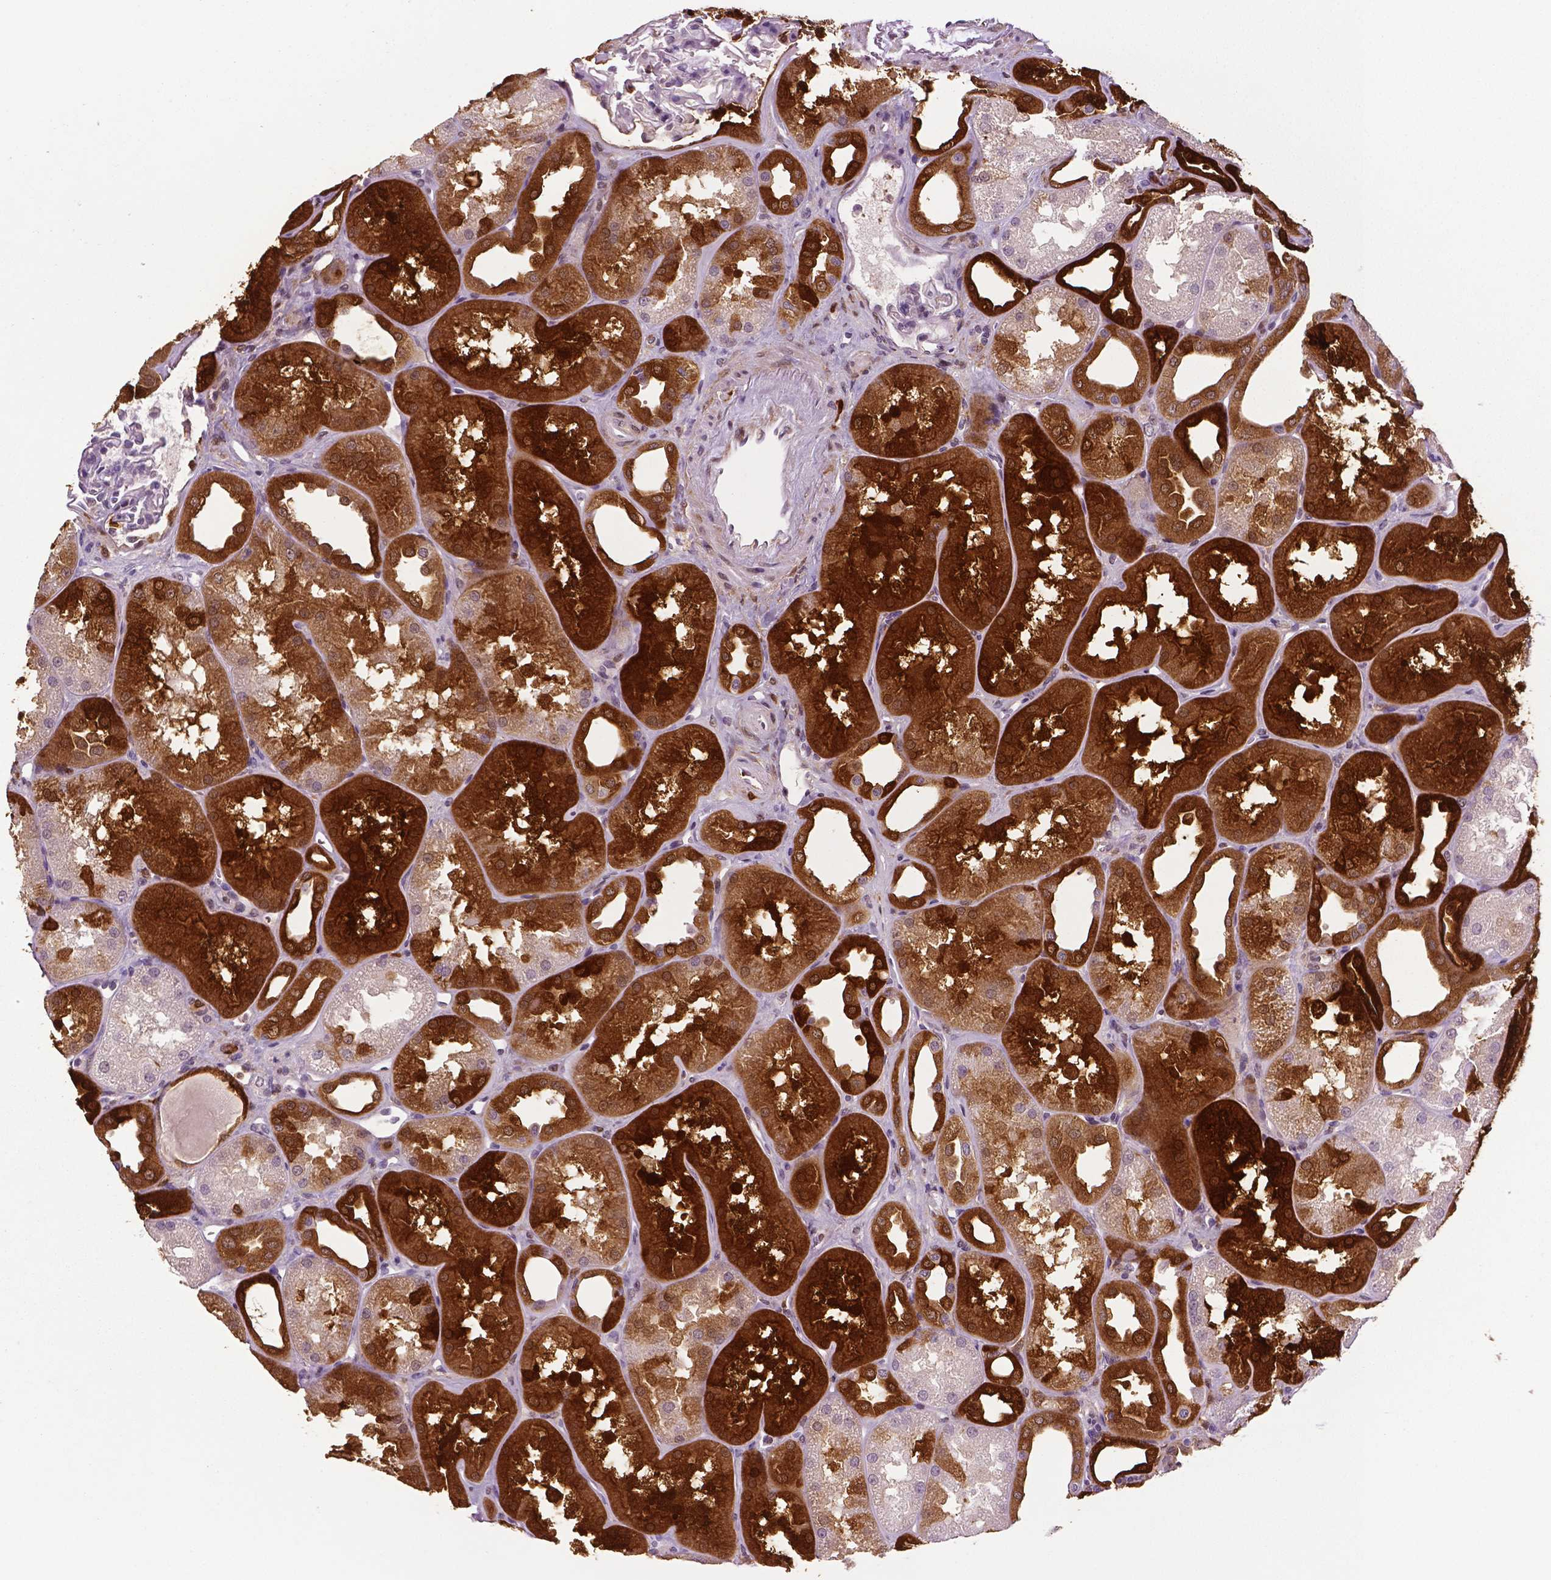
{"staining": {"intensity": "strong", "quantity": "<25%", "location": "cytoplasmic/membranous"}, "tissue": "kidney", "cell_type": "Cells in glomeruli", "image_type": "normal", "snomed": [{"axis": "morphology", "description": "Normal tissue, NOS"}, {"axis": "topography", "description": "Kidney"}], "caption": "Approximately <25% of cells in glomeruli in normal human kidney exhibit strong cytoplasmic/membranous protein positivity as visualized by brown immunohistochemical staining.", "gene": "PHGDH", "patient": {"sex": "male", "age": 61}}